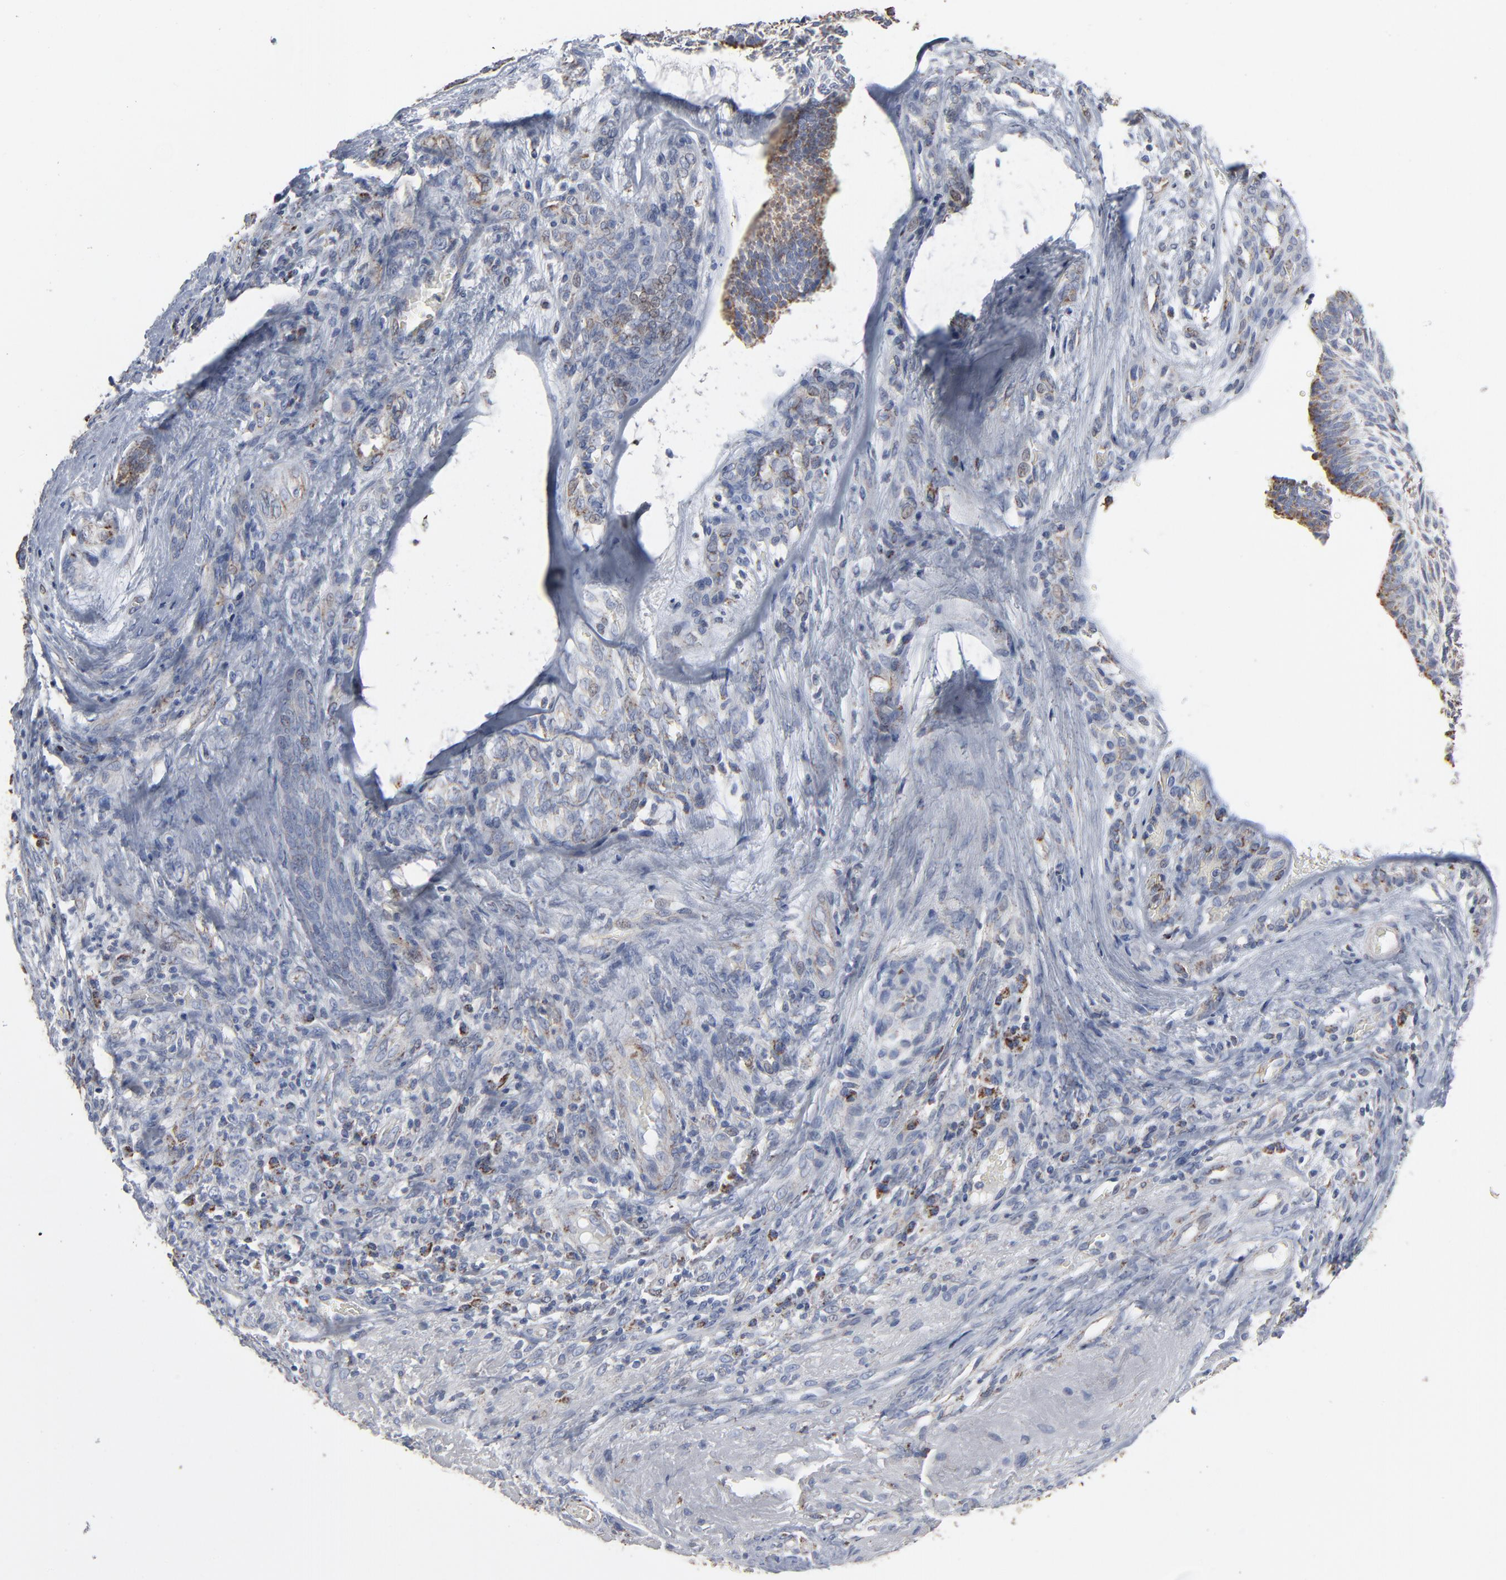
{"staining": {"intensity": "weak", "quantity": "<25%", "location": "cytoplasmic/membranous"}, "tissue": "skin cancer", "cell_type": "Tumor cells", "image_type": "cancer", "snomed": [{"axis": "morphology", "description": "Basal cell carcinoma"}, {"axis": "topography", "description": "Skin"}], "caption": "High power microscopy micrograph of an immunohistochemistry (IHC) image of skin basal cell carcinoma, revealing no significant positivity in tumor cells. (DAB immunohistochemistry visualized using brightfield microscopy, high magnification).", "gene": "UQCRC1", "patient": {"sex": "male", "age": 72}}